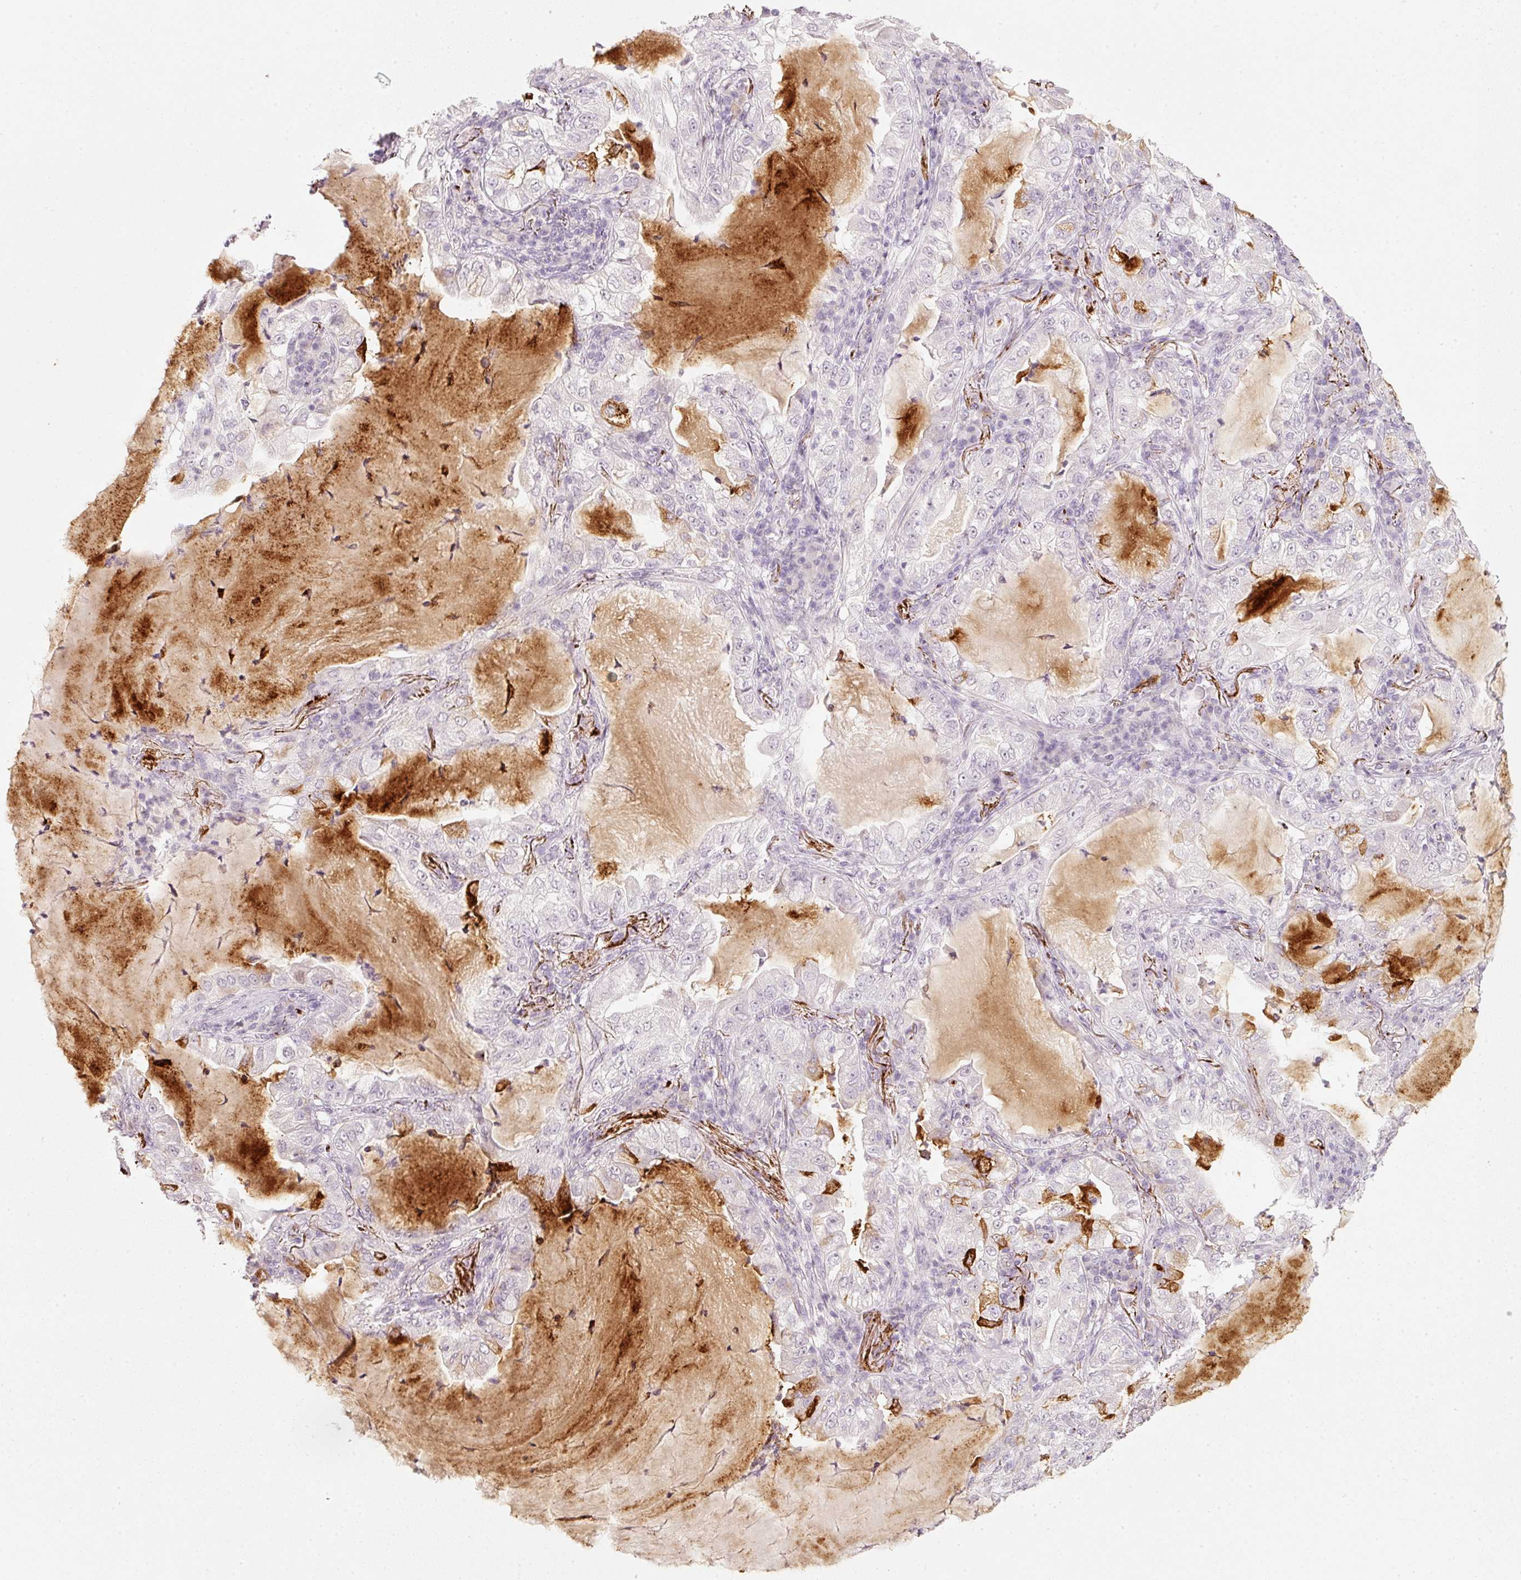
{"staining": {"intensity": "negative", "quantity": "none", "location": "none"}, "tissue": "lung cancer", "cell_type": "Tumor cells", "image_type": "cancer", "snomed": [{"axis": "morphology", "description": "Adenocarcinoma, NOS"}, {"axis": "topography", "description": "Lung"}], "caption": "High power microscopy histopathology image of an immunohistochemistry image of lung cancer (adenocarcinoma), revealing no significant positivity in tumor cells.", "gene": "STEAP1", "patient": {"sex": "female", "age": 73}}